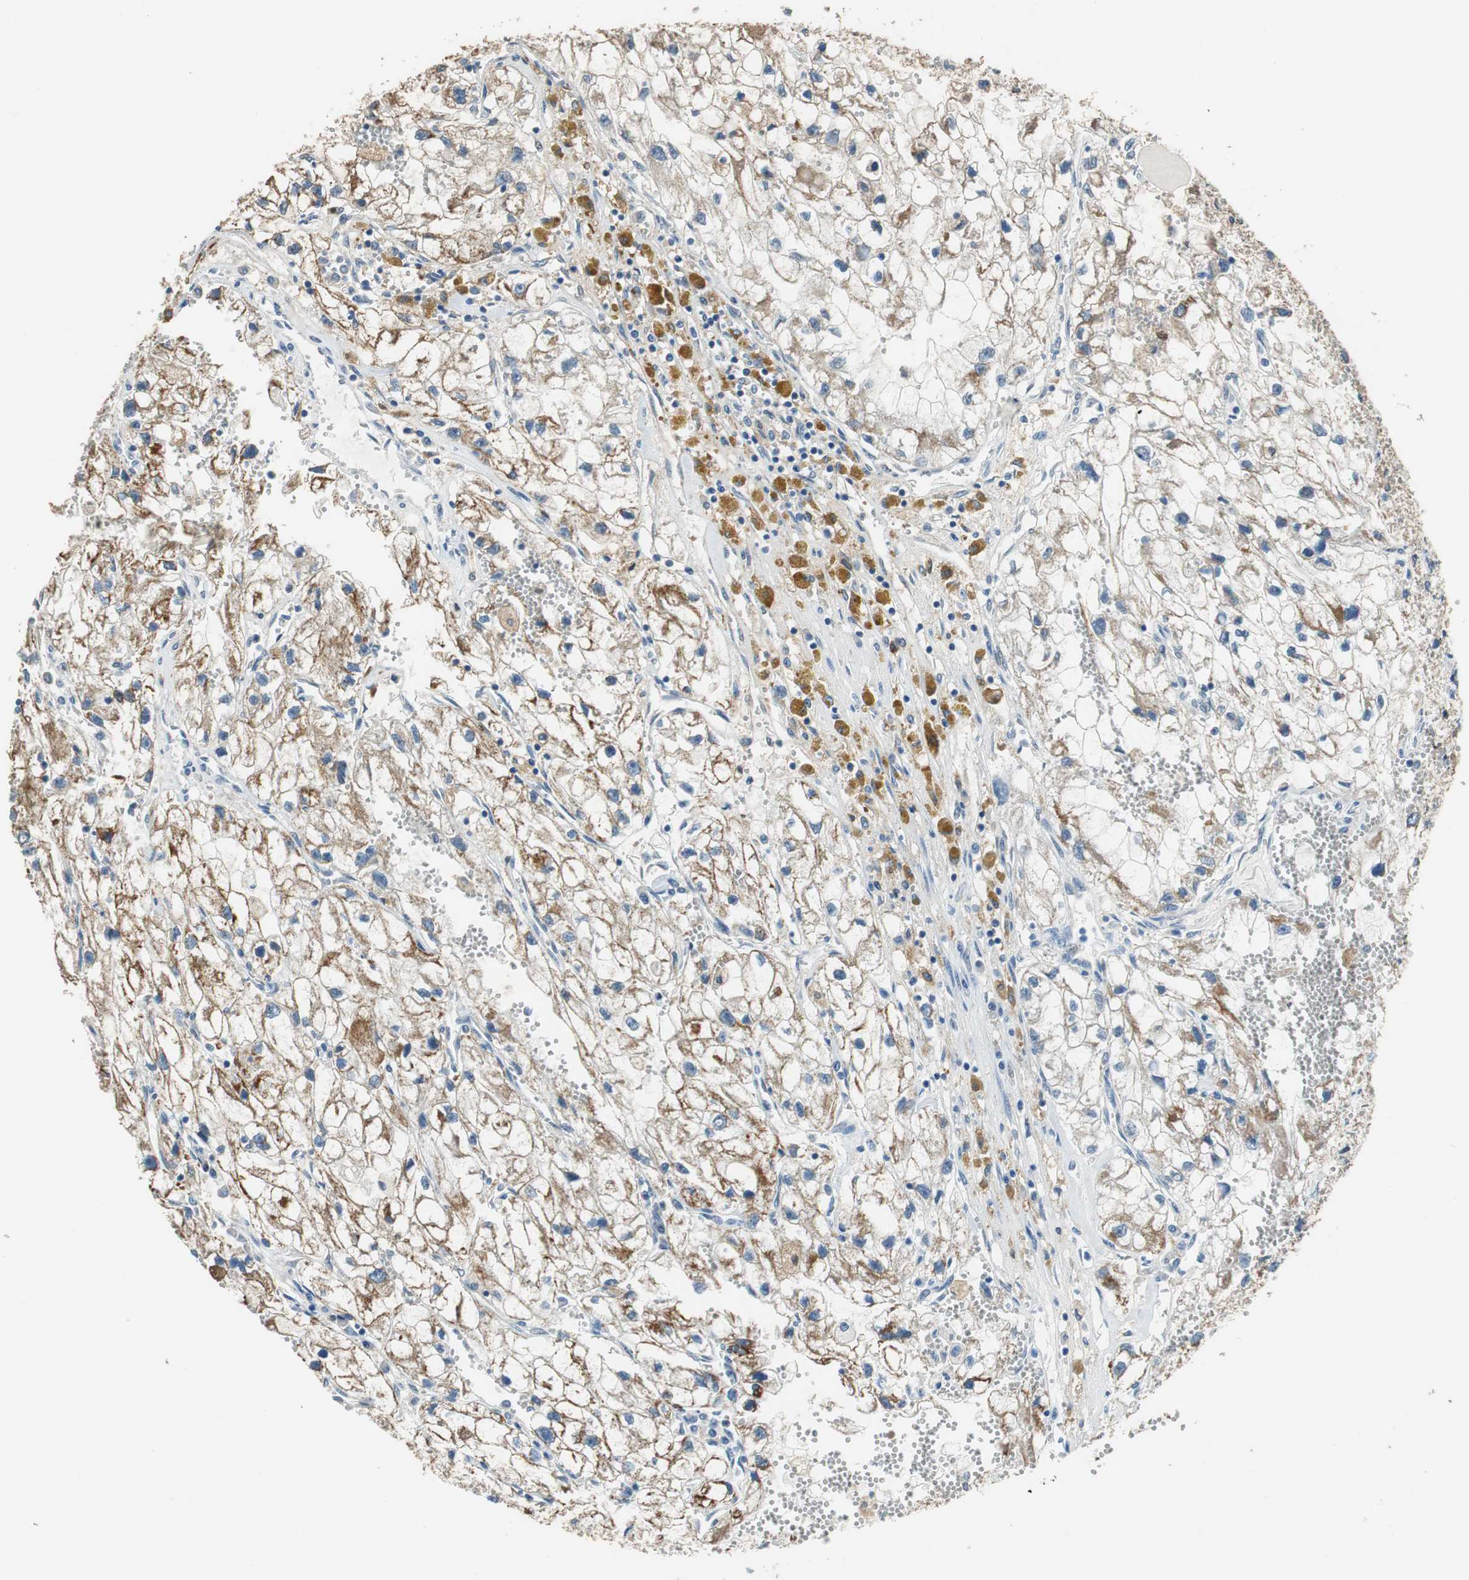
{"staining": {"intensity": "moderate", "quantity": ">75%", "location": "cytoplasmic/membranous"}, "tissue": "renal cancer", "cell_type": "Tumor cells", "image_type": "cancer", "snomed": [{"axis": "morphology", "description": "Adenocarcinoma, NOS"}, {"axis": "topography", "description": "Kidney"}], "caption": "Adenocarcinoma (renal) was stained to show a protein in brown. There is medium levels of moderate cytoplasmic/membranous staining in approximately >75% of tumor cells. The staining is performed using DAB brown chromogen to label protein expression. The nuclei are counter-stained blue using hematoxylin.", "gene": "ALDH4A1", "patient": {"sex": "female", "age": 70}}